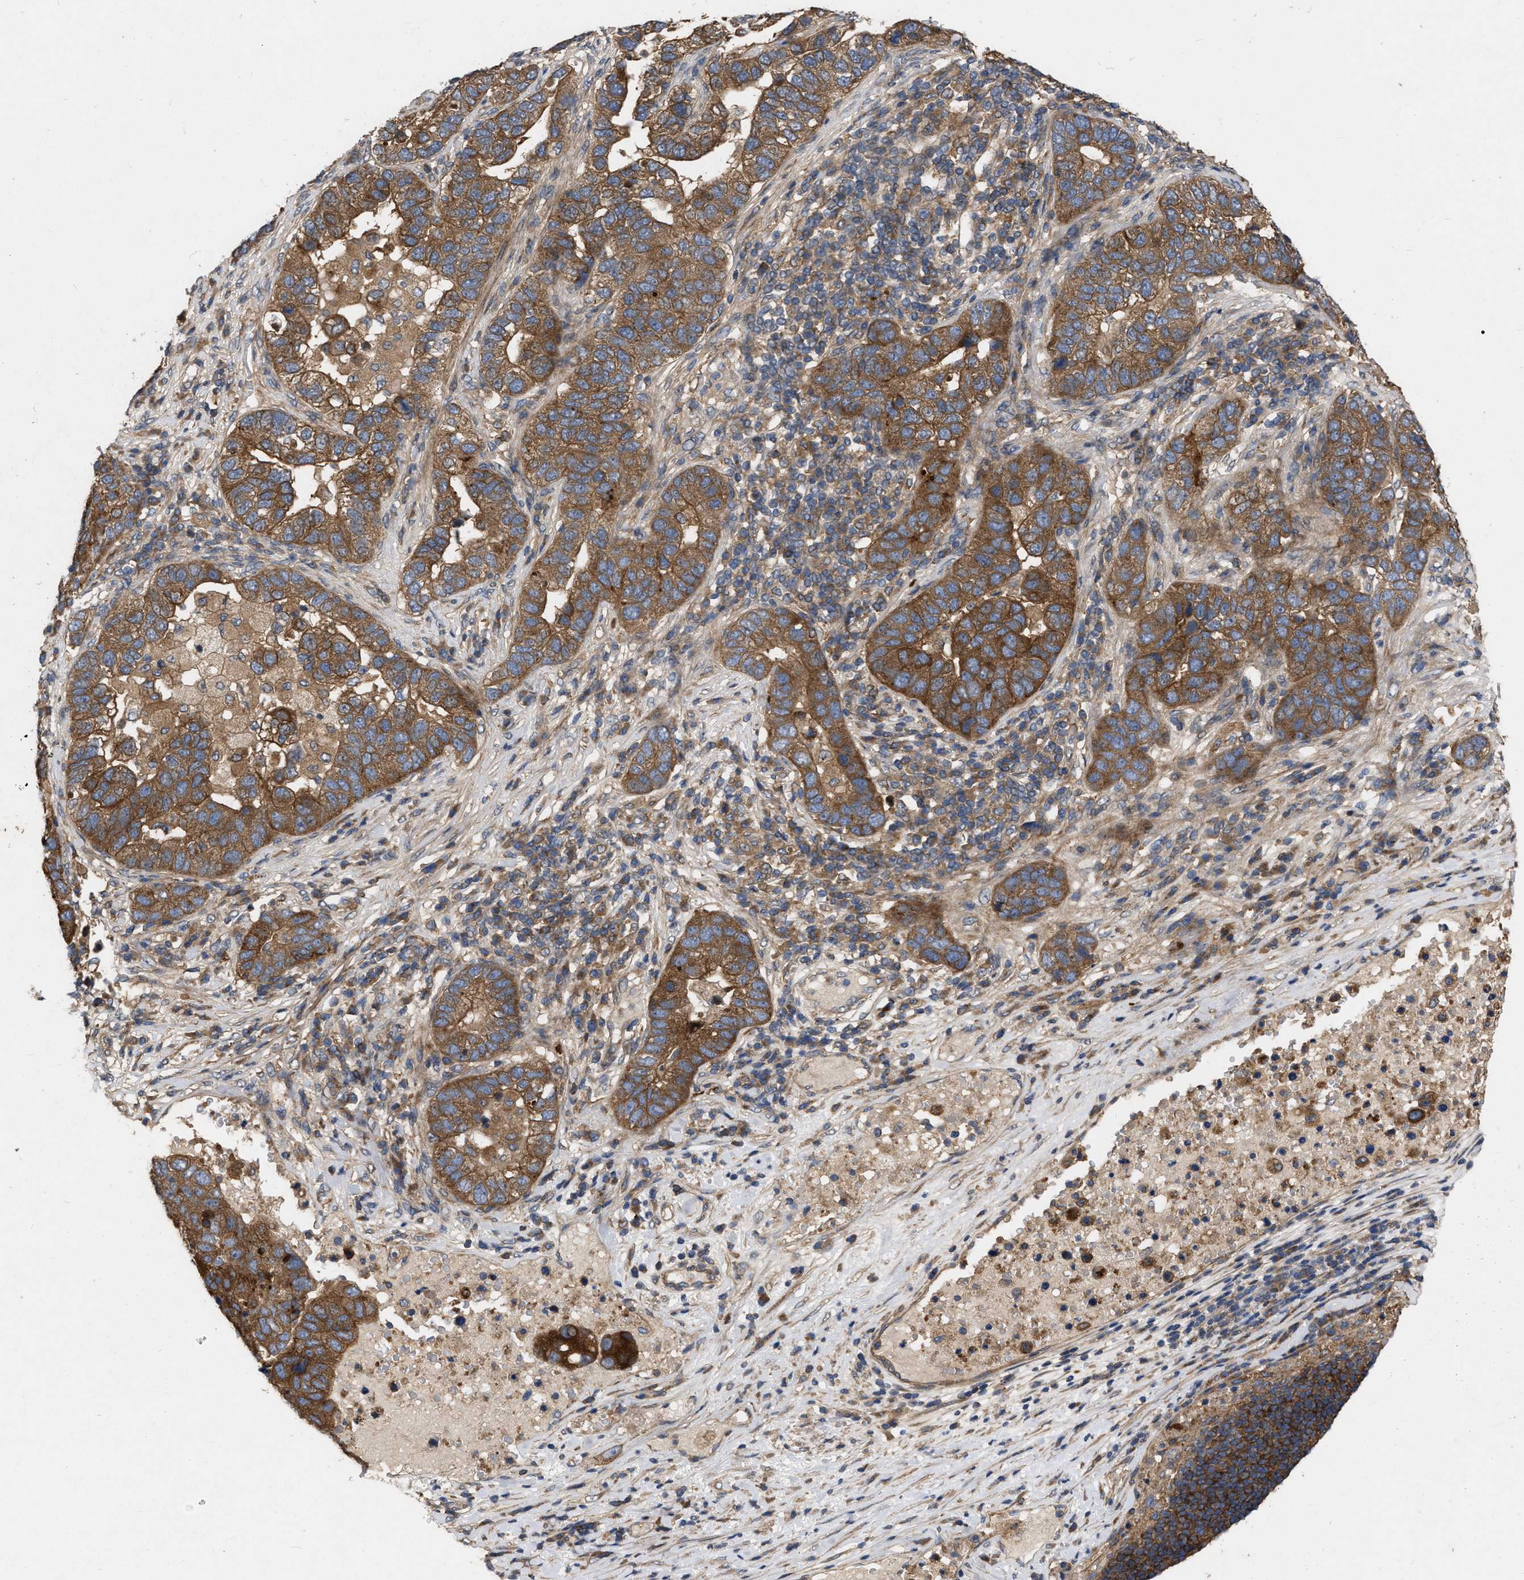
{"staining": {"intensity": "strong", "quantity": ">75%", "location": "cytoplasmic/membranous"}, "tissue": "pancreatic cancer", "cell_type": "Tumor cells", "image_type": "cancer", "snomed": [{"axis": "morphology", "description": "Adenocarcinoma, NOS"}, {"axis": "topography", "description": "Pancreas"}], "caption": "Protein analysis of adenocarcinoma (pancreatic) tissue reveals strong cytoplasmic/membranous positivity in about >75% of tumor cells.", "gene": "CDKN2C", "patient": {"sex": "female", "age": 61}}